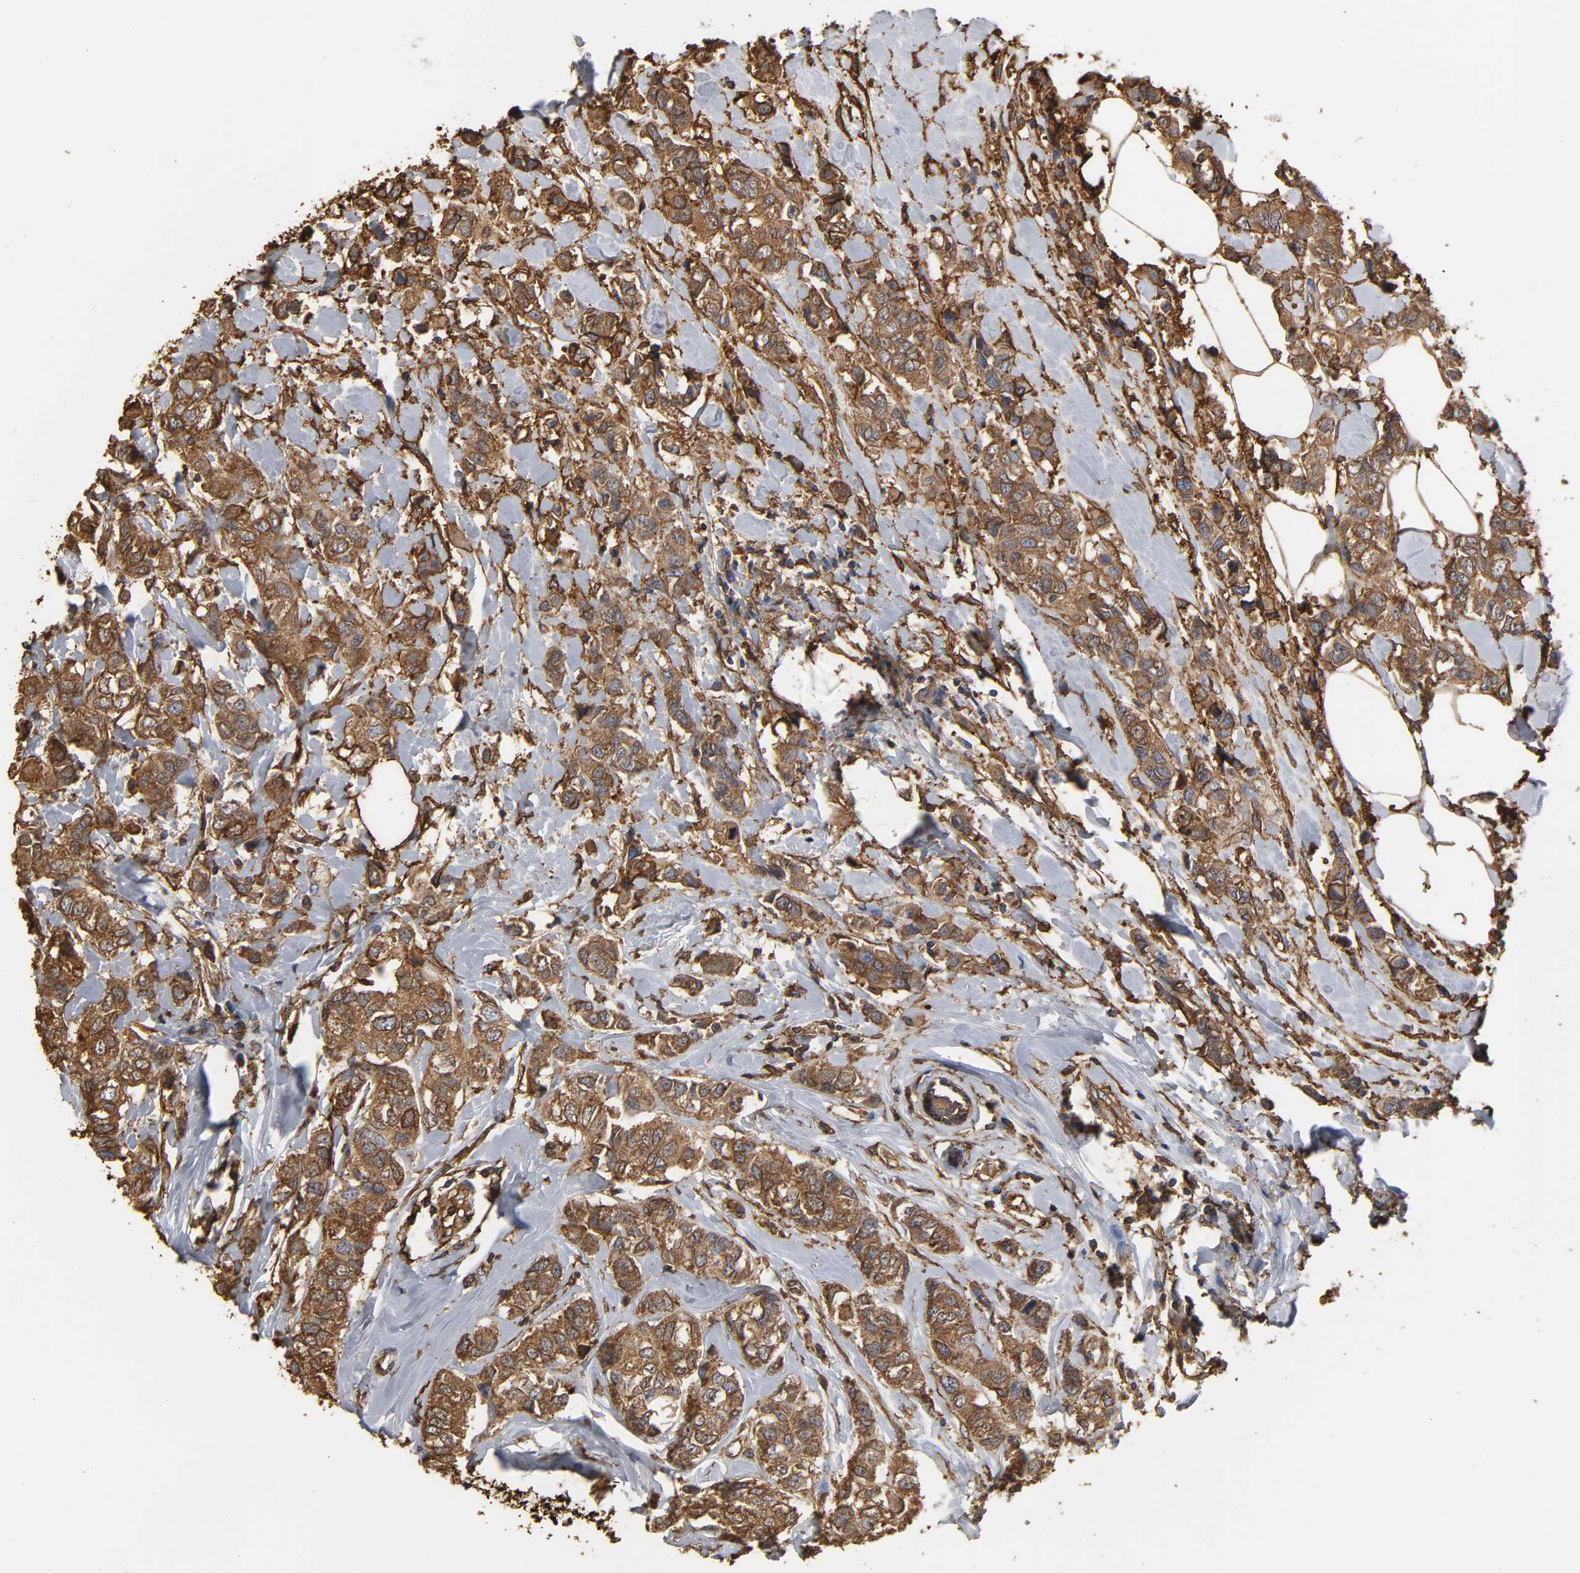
{"staining": {"intensity": "moderate", "quantity": ">75%", "location": "cytoplasmic/membranous"}, "tissue": "breast cancer", "cell_type": "Tumor cells", "image_type": "cancer", "snomed": [{"axis": "morphology", "description": "Duct carcinoma"}, {"axis": "topography", "description": "Breast"}], "caption": "Breast intraductal carcinoma was stained to show a protein in brown. There is medium levels of moderate cytoplasmic/membranous staining in approximately >75% of tumor cells. The staining was performed using DAB, with brown indicating positive protein expression. Nuclei are stained blue with hematoxylin.", "gene": "ANXA2", "patient": {"sex": "female", "age": 50}}